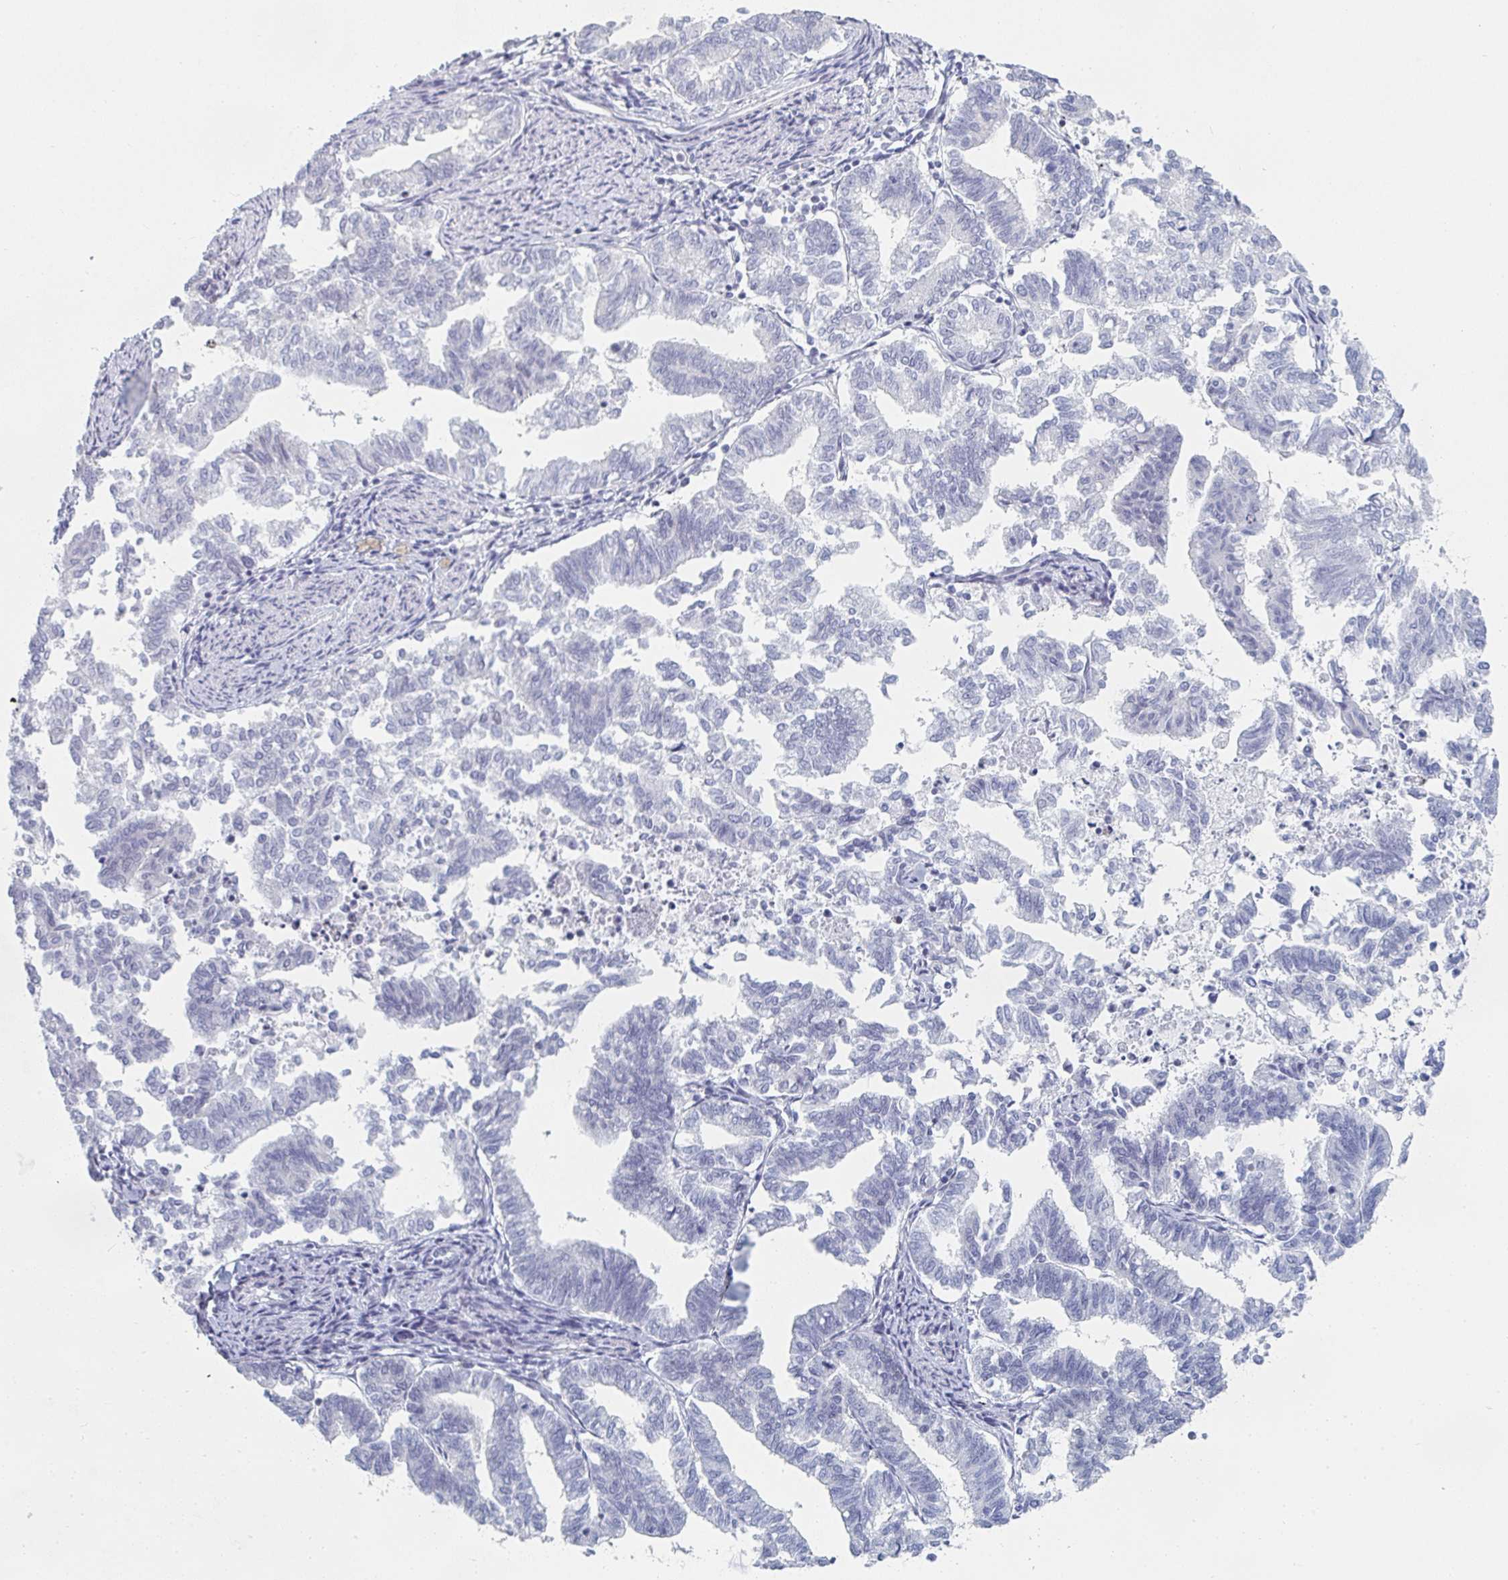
{"staining": {"intensity": "negative", "quantity": "none", "location": "none"}, "tissue": "endometrial cancer", "cell_type": "Tumor cells", "image_type": "cancer", "snomed": [{"axis": "morphology", "description": "Adenocarcinoma, NOS"}, {"axis": "topography", "description": "Endometrium"}], "caption": "DAB immunohistochemical staining of human endometrial cancer (adenocarcinoma) exhibits no significant staining in tumor cells.", "gene": "NR1H2", "patient": {"sex": "female", "age": 79}}